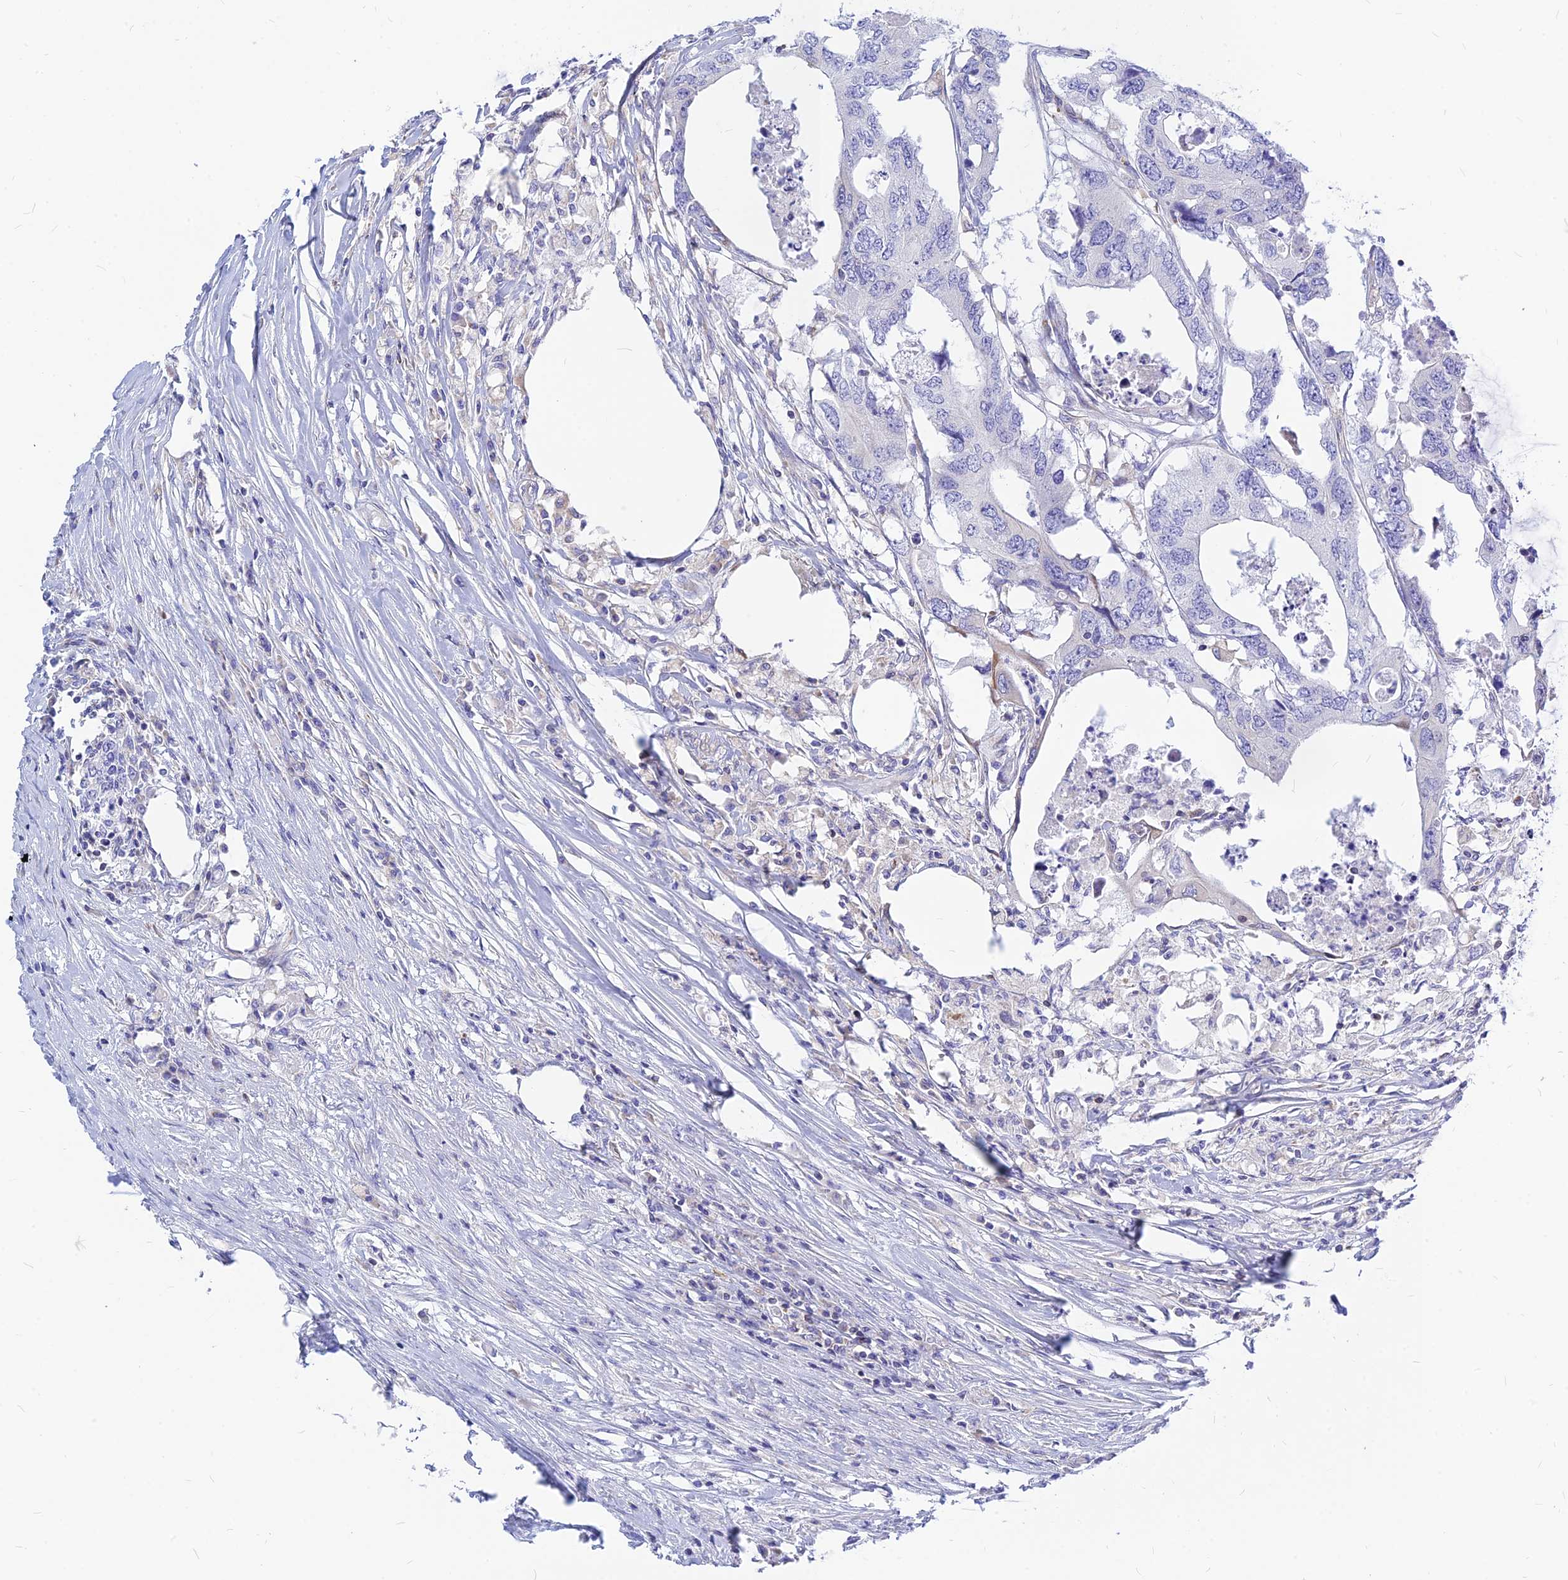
{"staining": {"intensity": "negative", "quantity": "none", "location": "none"}, "tissue": "colorectal cancer", "cell_type": "Tumor cells", "image_type": "cancer", "snomed": [{"axis": "morphology", "description": "Adenocarcinoma, NOS"}, {"axis": "topography", "description": "Colon"}], "caption": "An image of colorectal cancer (adenocarcinoma) stained for a protein displays no brown staining in tumor cells. (DAB immunohistochemistry (IHC), high magnification).", "gene": "CNOT6", "patient": {"sex": "male", "age": 71}}